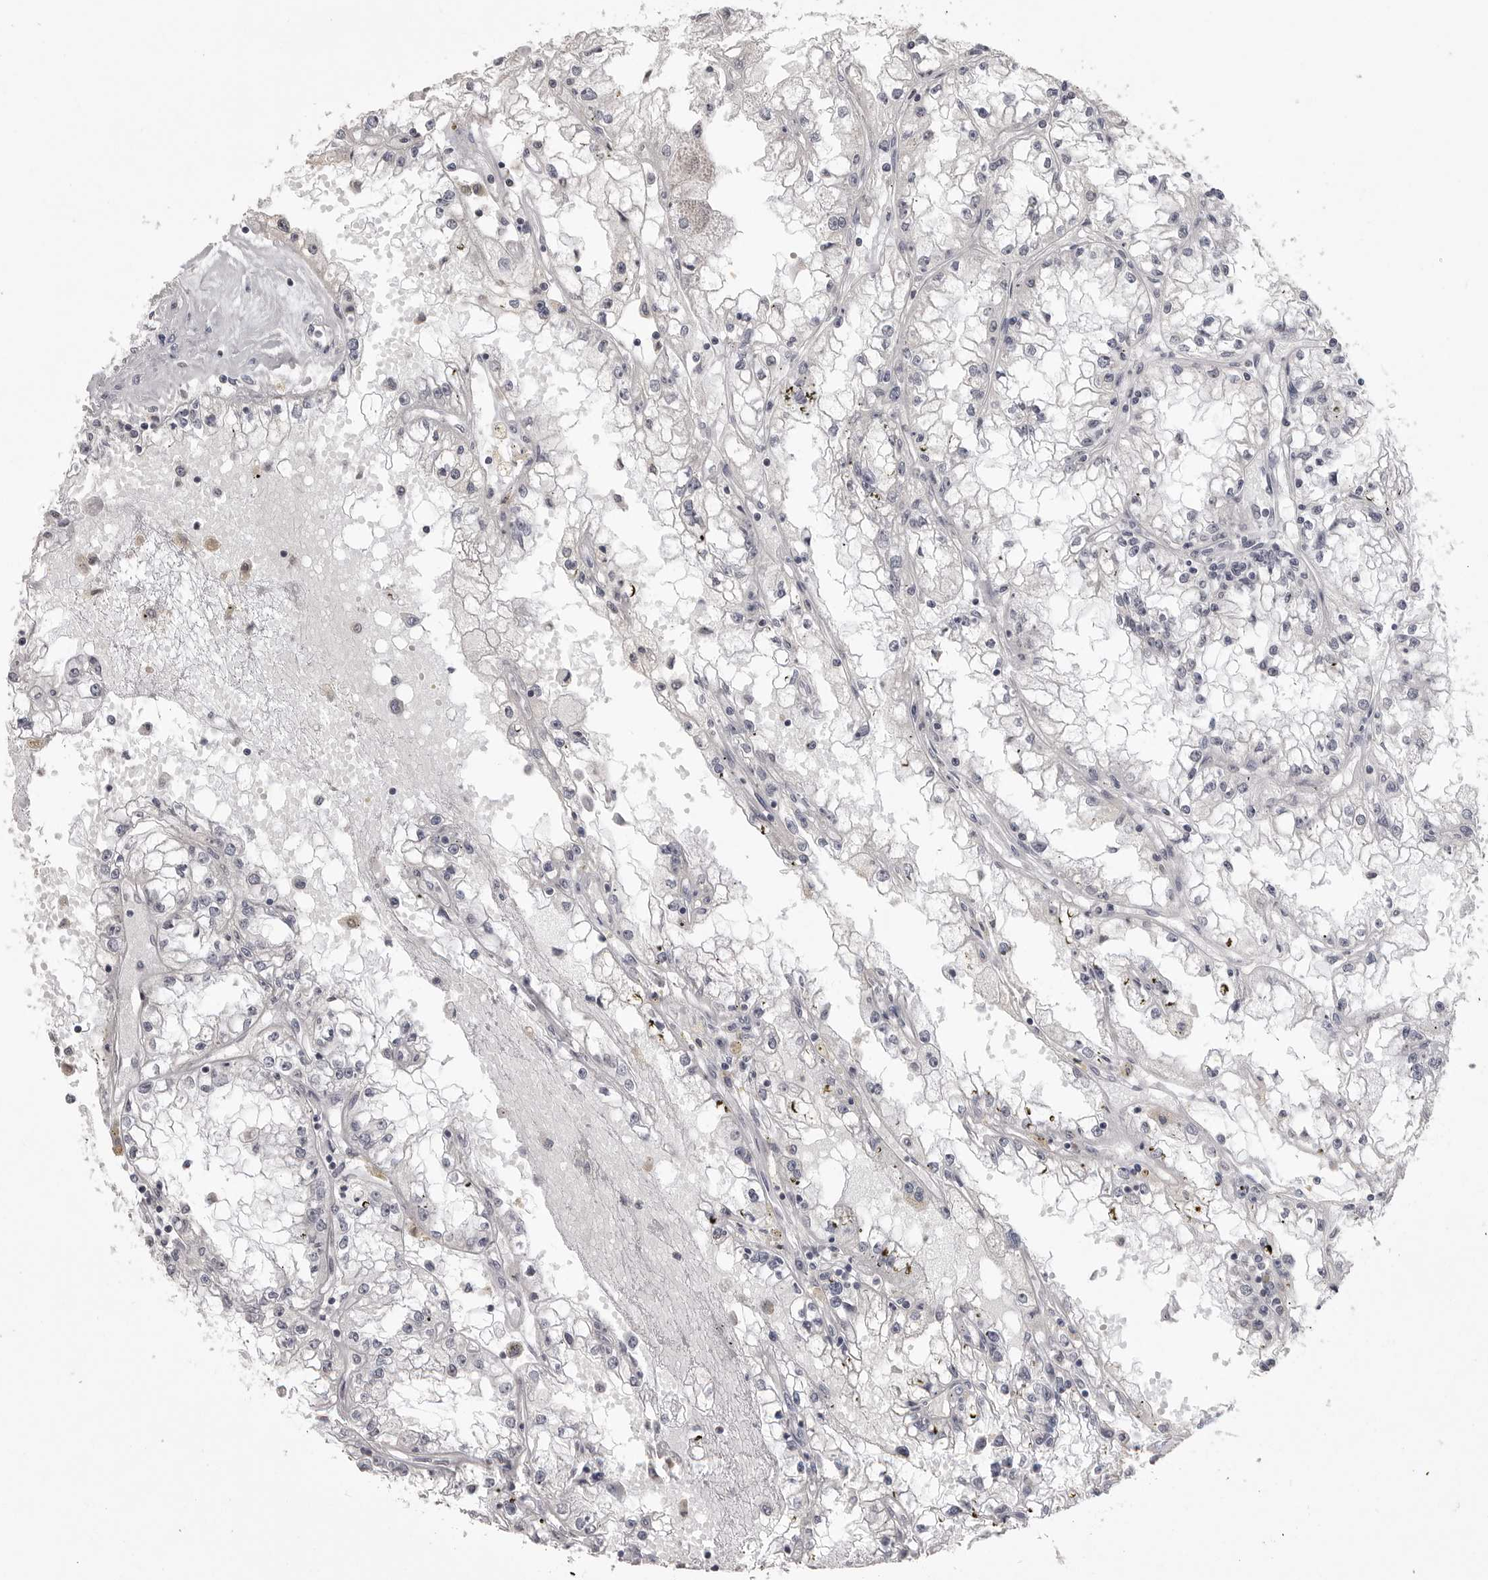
{"staining": {"intensity": "negative", "quantity": "none", "location": "none"}, "tissue": "renal cancer", "cell_type": "Tumor cells", "image_type": "cancer", "snomed": [{"axis": "morphology", "description": "Adenocarcinoma, NOS"}, {"axis": "topography", "description": "Kidney"}], "caption": "Human renal cancer stained for a protein using IHC demonstrates no staining in tumor cells.", "gene": "GPN2", "patient": {"sex": "male", "age": 56}}